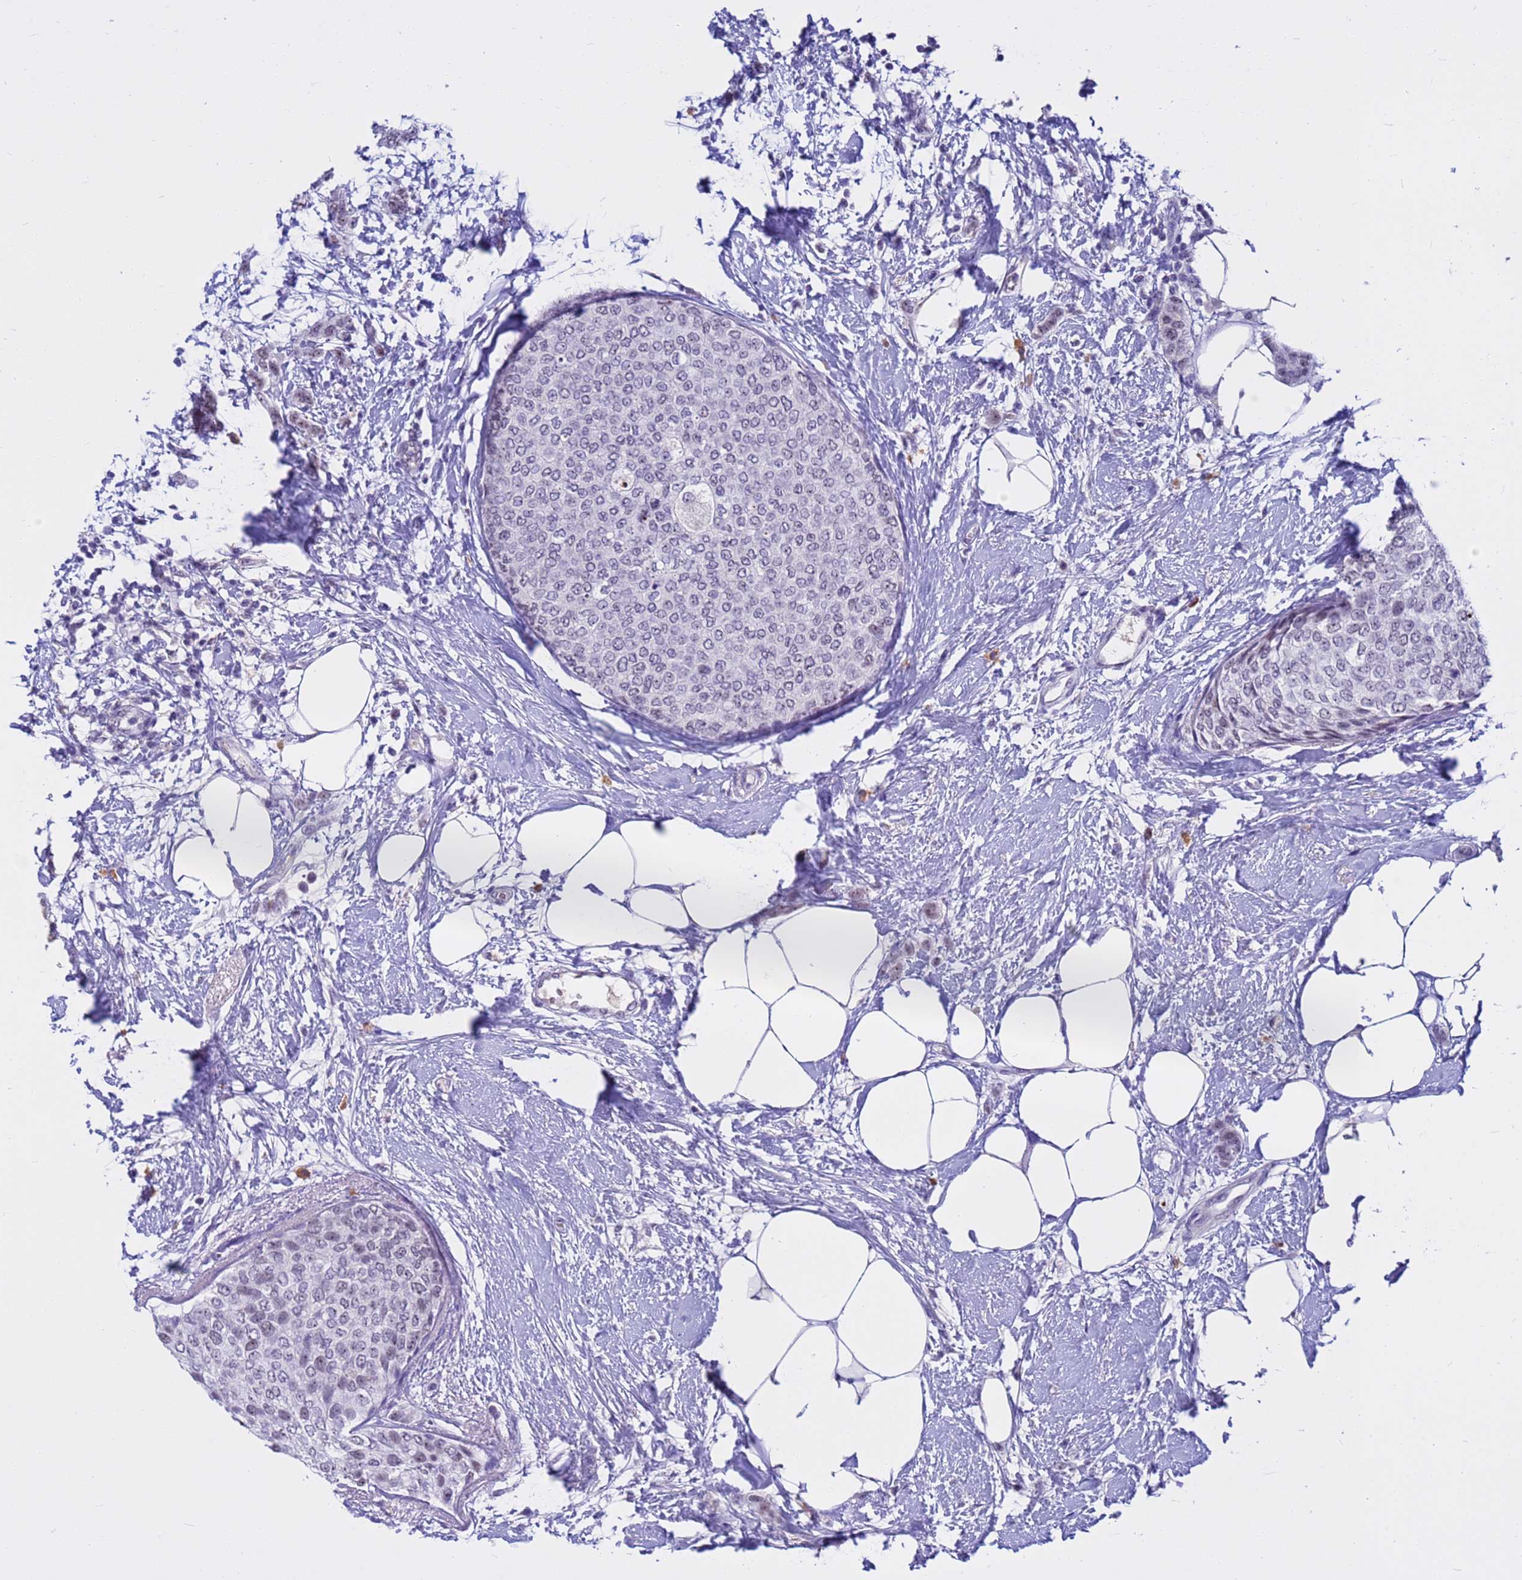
{"staining": {"intensity": "weak", "quantity": "<25%", "location": "nuclear"}, "tissue": "breast cancer", "cell_type": "Tumor cells", "image_type": "cancer", "snomed": [{"axis": "morphology", "description": "Duct carcinoma"}, {"axis": "topography", "description": "Breast"}], "caption": "Micrograph shows no significant protein staining in tumor cells of breast intraductal carcinoma. (Brightfield microscopy of DAB (3,3'-diaminobenzidine) immunohistochemistry (IHC) at high magnification).", "gene": "DMRTC2", "patient": {"sex": "female", "age": 72}}